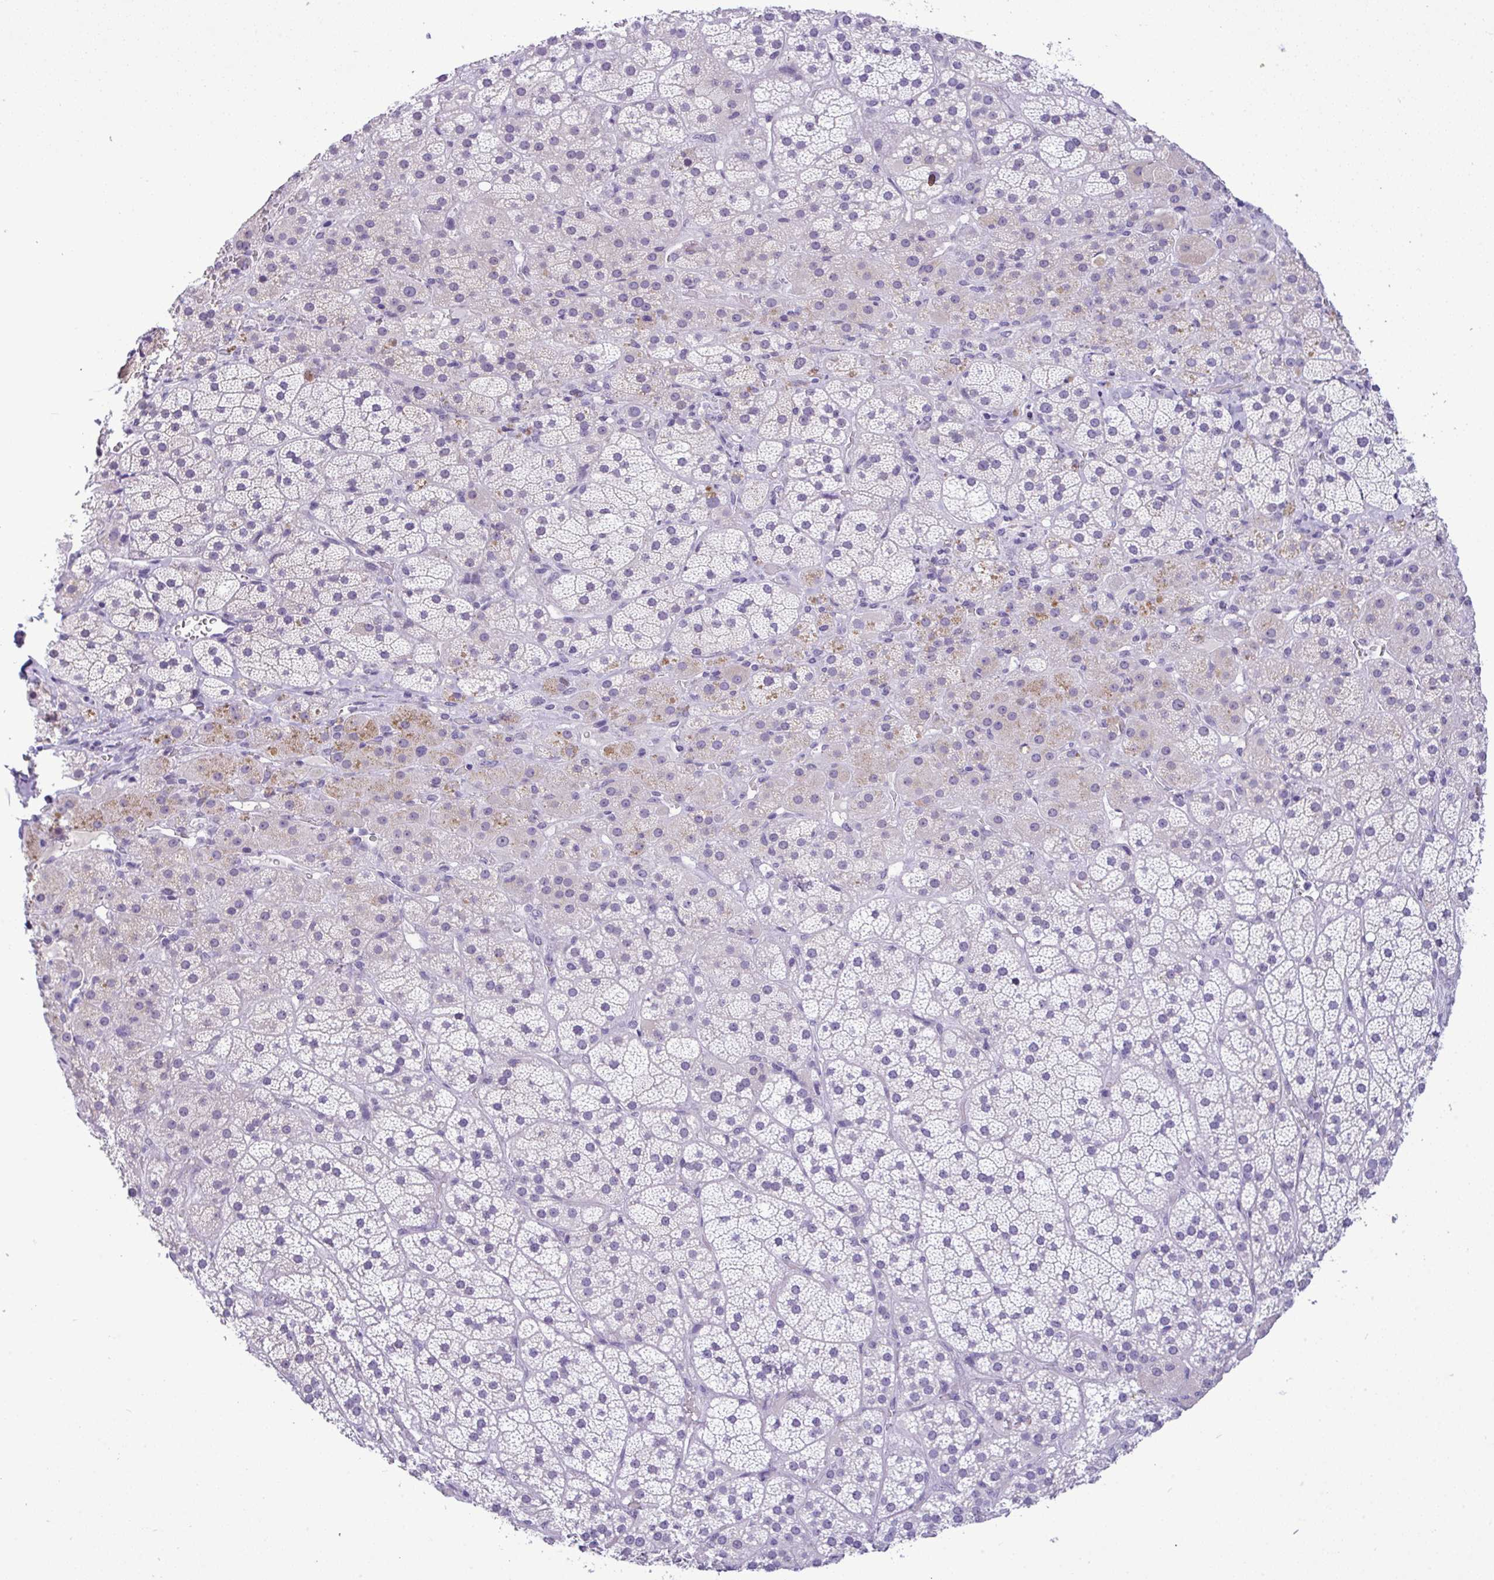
{"staining": {"intensity": "negative", "quantity": "none", "location": "none"}, "tissue": "adrenal gland", "cell_type": "Glandular cells", "image_type": "normal", "snomed": [{"axis": "morphology", "description": "Normal tissue, NOS"}, {"axis": "topography", "description": "Adrenal gland"}], "caption": "Human adrenal gland stained for a protein using IHC displays no positivity in glandular cells.", "gene": "YBX2", "patient": {"sex": "male", "age": 57}}